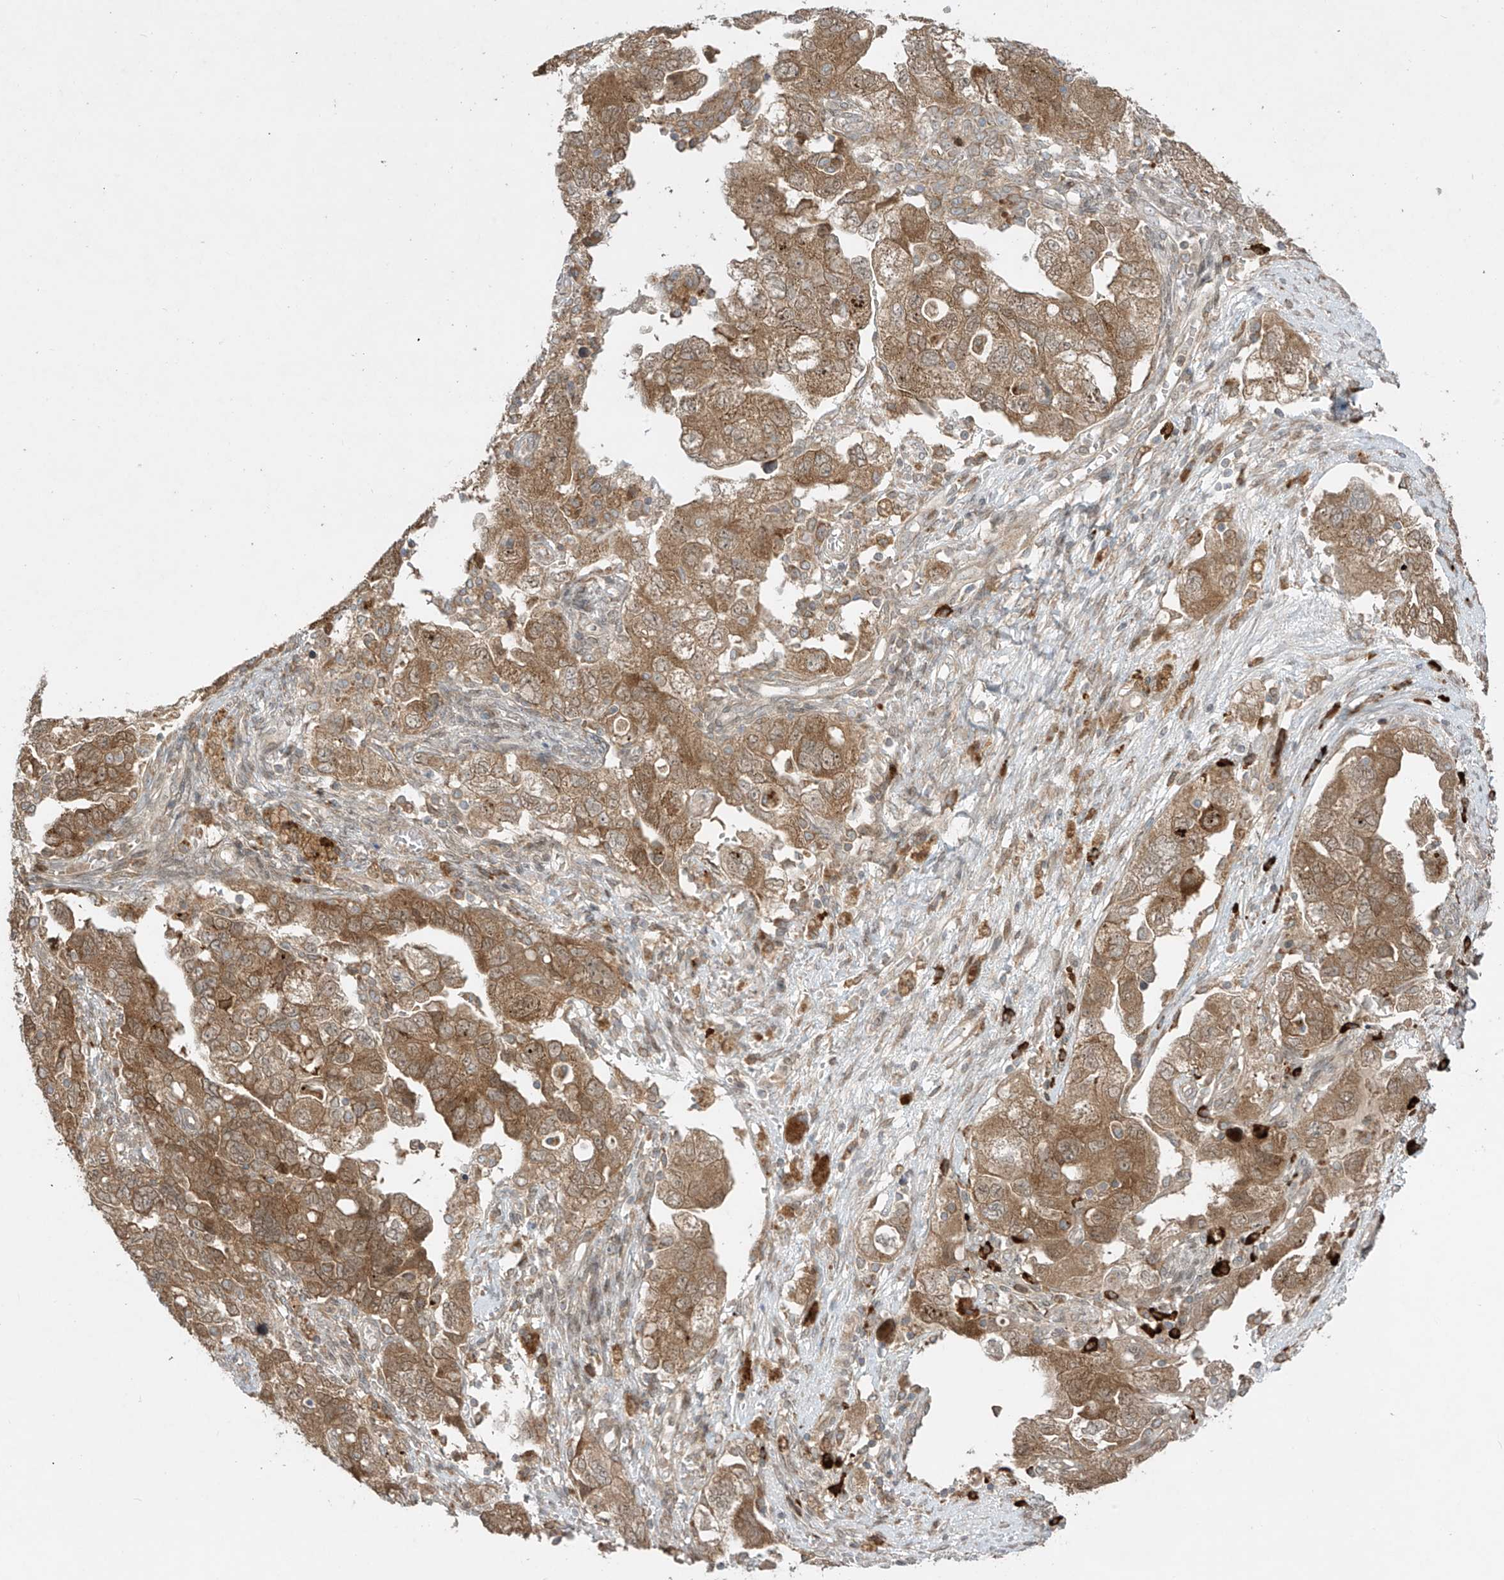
{"staining": {"intensity": "moderate", "quantity": ">75%", "location": "cytoplasmic/membranous"}, "tissue": "ovarian cancer", "cell_type": "Tumor cells", "image_type": "cancer", "snomed": [{"axis": "morphology", "description": "Carcinoma, NOS"}, {"axis": "morphology", "description": "Cystadenocarcinoma, serous, NOS"}, {"axis": "topography", "description": "Ovary"}], "caption": "Immunohistochemical staining of serous cystadenocarcinoma (ovarian) reveals medium levels of moderate cytoplasmic/membranous protein positivity in approximately >75% of tumor cells.", "gene": "PPAT", "patient": {"sex": "female", "age": 69}}